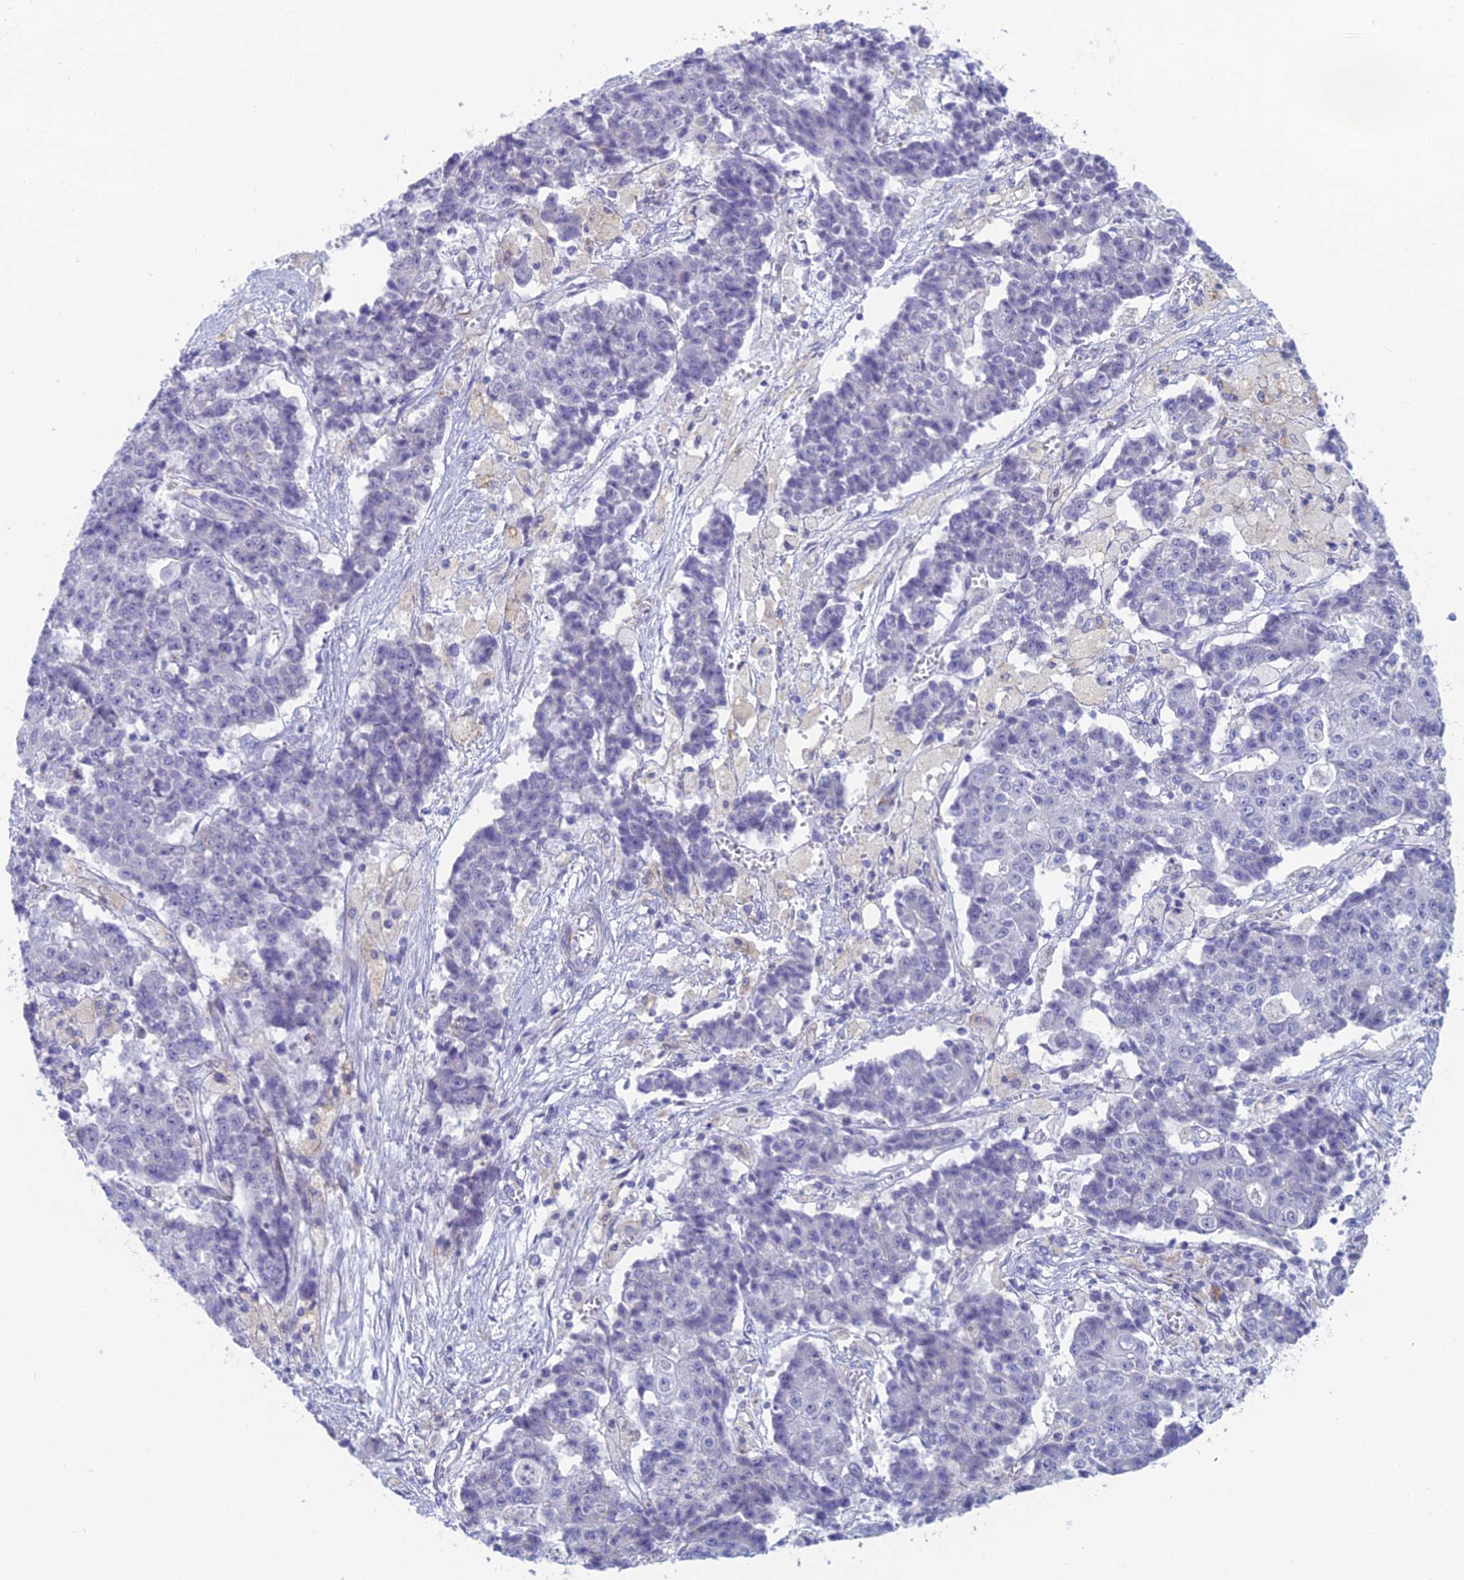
{"staining": {"intensity": "negative", "quantity": "none", "location": "none"}, "tissue": "ovarian cancer", "cell_type": "Tumor cells", "image_type": "cancer", "snomed": [{"axis": "morphology", "description": "Carcinoma, endometroid"}, {"axis": "topography", "description": "Appendix"}, {"axis": "topography", "description": "Ovary"}], "caption": "DAB immunohistochemical staining of ovarian cancer (endometroid carcinoma) demonstrates no significant staining in tumor cells.", "gene": "FERD3L", "patient": {"sex": "female", "age": 42}}